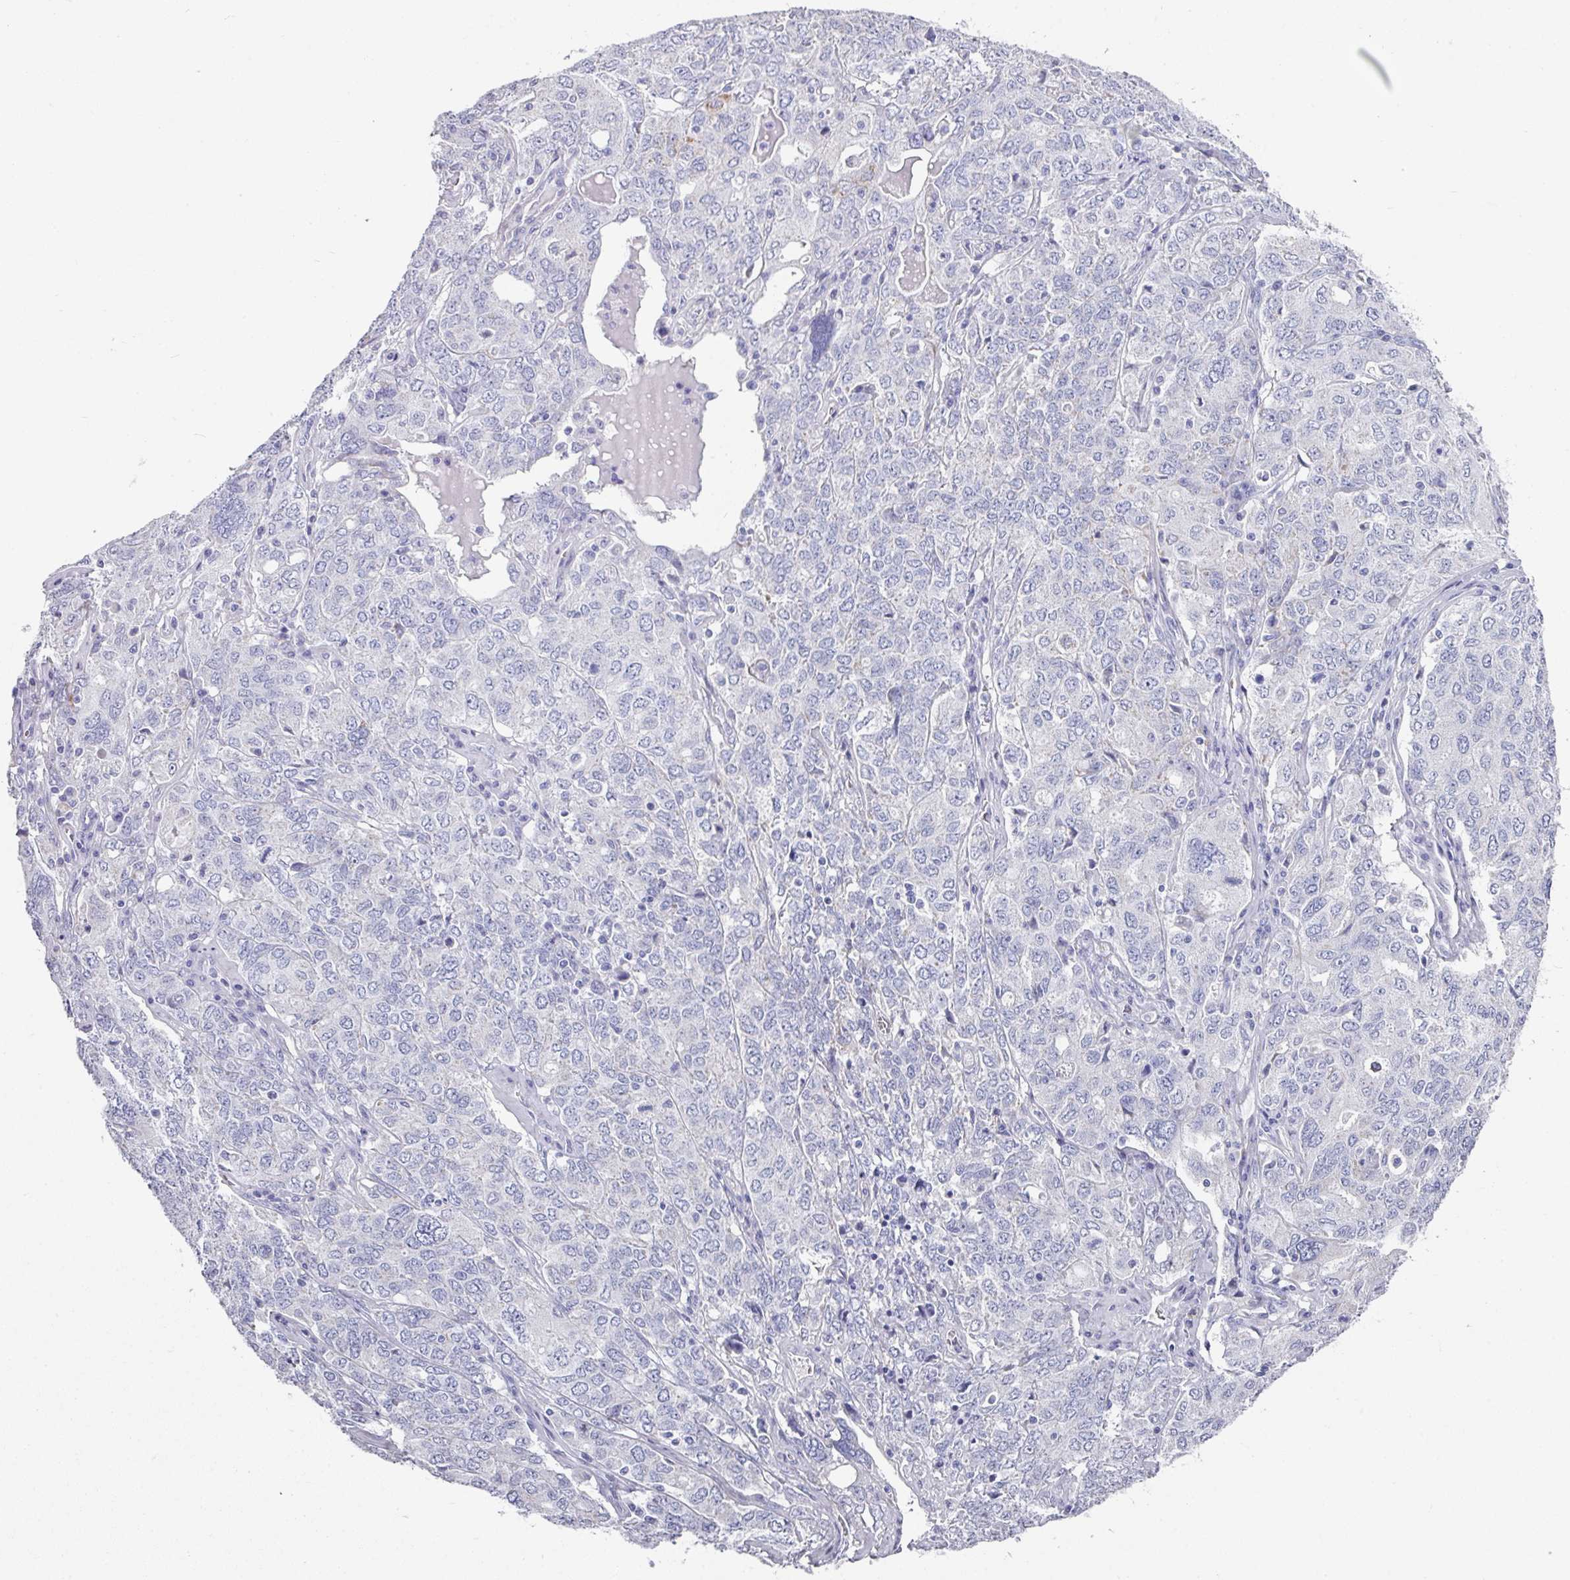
{"staining": {"intensity": "moderate", "quantity": "<25%", "location": "cytoplasmic/membranous"}, "tissue": "ovarian cancer", "cell_type": "Tumor cells", "image_type": "cancer", "snomed": [{"axis": "morphology", "description": "Carcinoma, endometroid"}, {"axis": "topography", "description": "Ovary"}], "caption": "Immunohistochemistry (IHC) staining of ovarian cancer (endometroid carcinoma), which exhibits low levels of moderate cytoplasmic/membranous positivity in about <25% of tumor cells indicating moderate cytoplasmic/membranous protein staining. The staining was performed using DAB (3,3'-diaminobenzidine) (brown) for protein detection and nuclei were counterstained in hematoxylin (blue).", "gene": "SETBP1", "patient": {"sex": "female", "age": 62}}